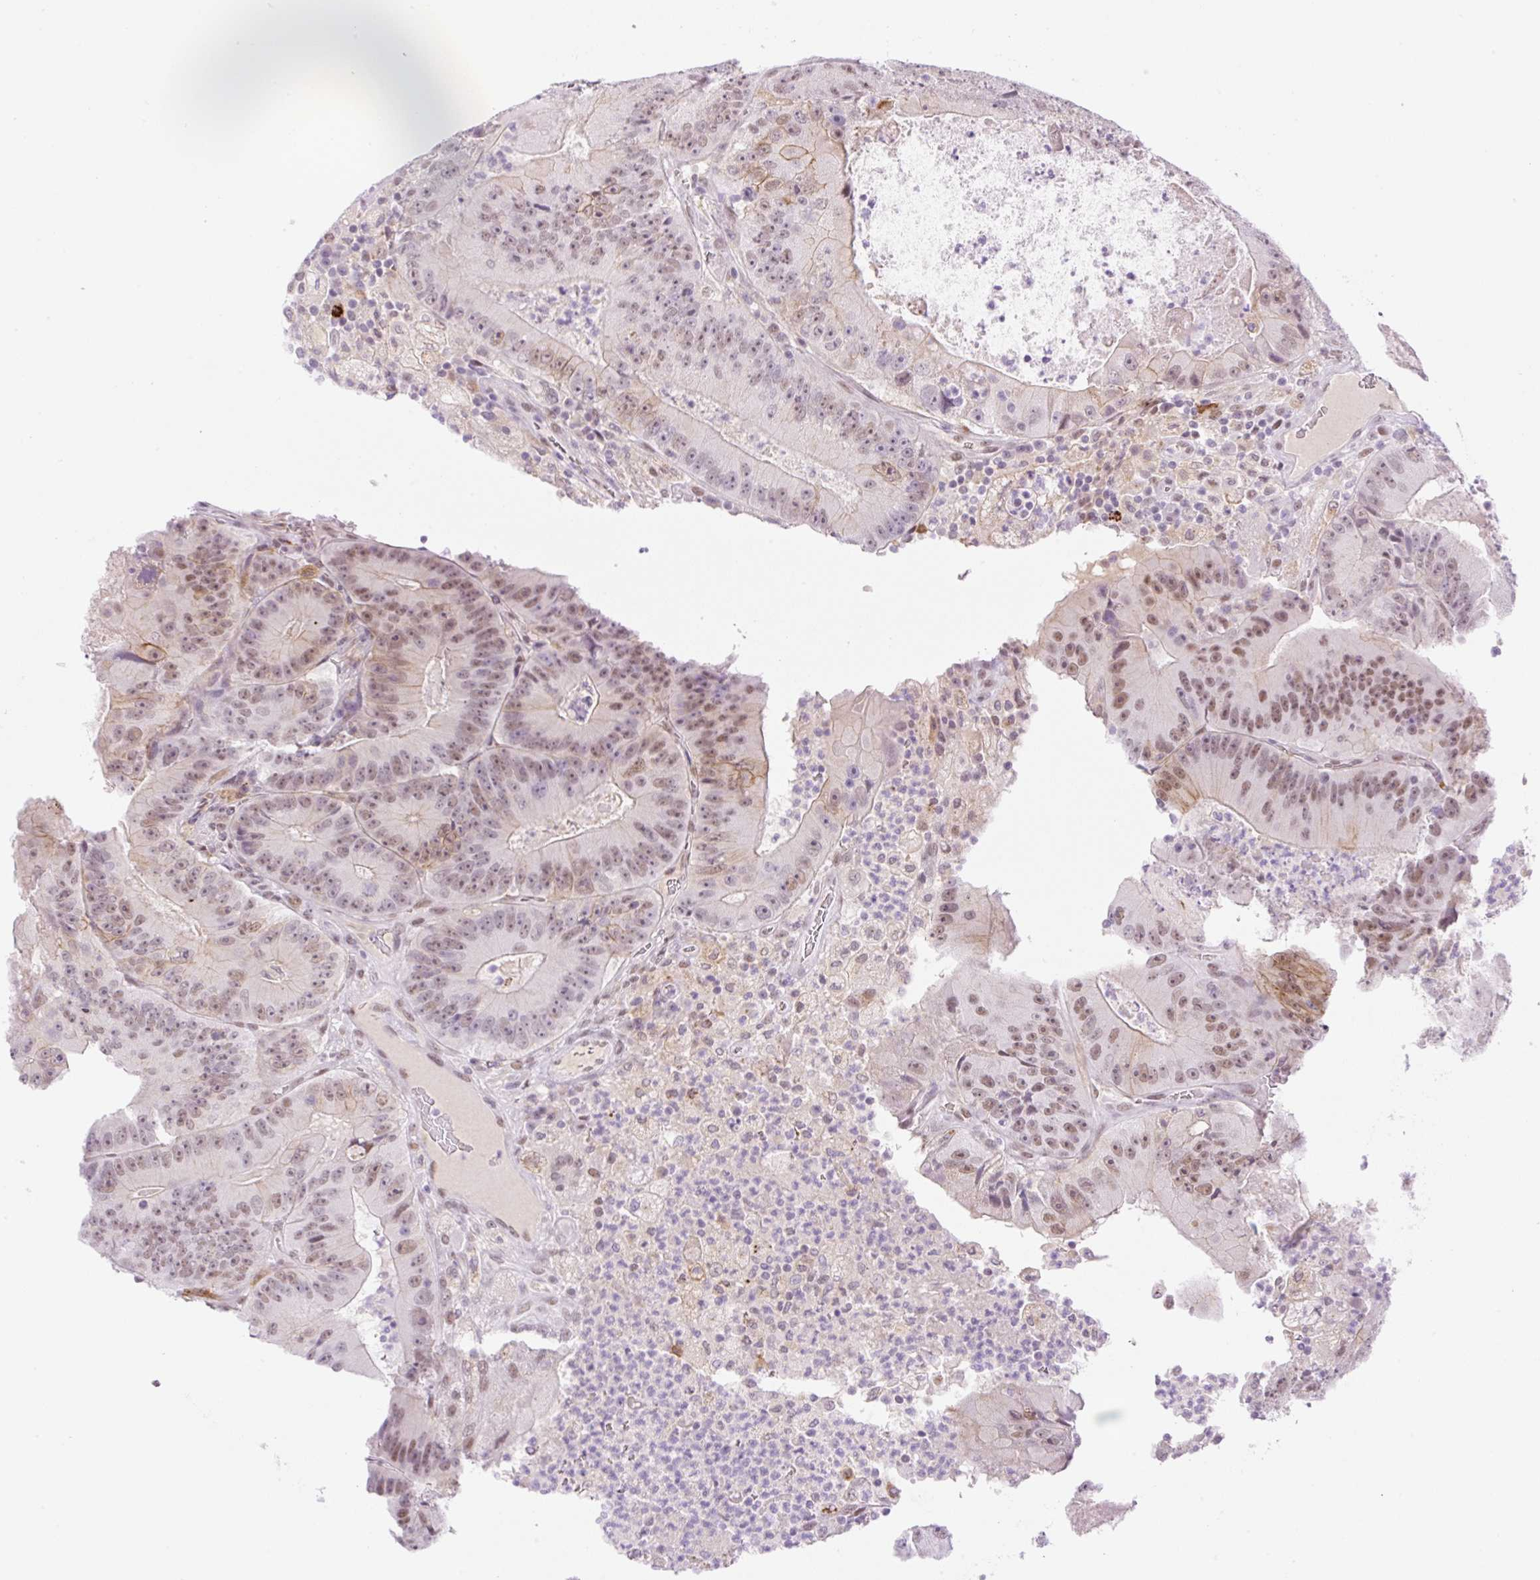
{"staining": {"intensity": "moderate", "quantity": ">75%", "location": "cytoplasmic/membranous,nuclear"}, "tissue": "colorectal cancer", "cell_type": "Tumor cells", "image_type": "cancer", "snomed": [{"axis": "morphology", "description": "Adenocarcinoma, NOS"}, {"axis": "topography", "description": "Colon"}], "caption": "Human colorectal adenocarcinoma stained with a protein marker exhibits moderate staining in tumor cells.", "gene": "PALM3", "patient": {"sex": "female", "age": 86}}